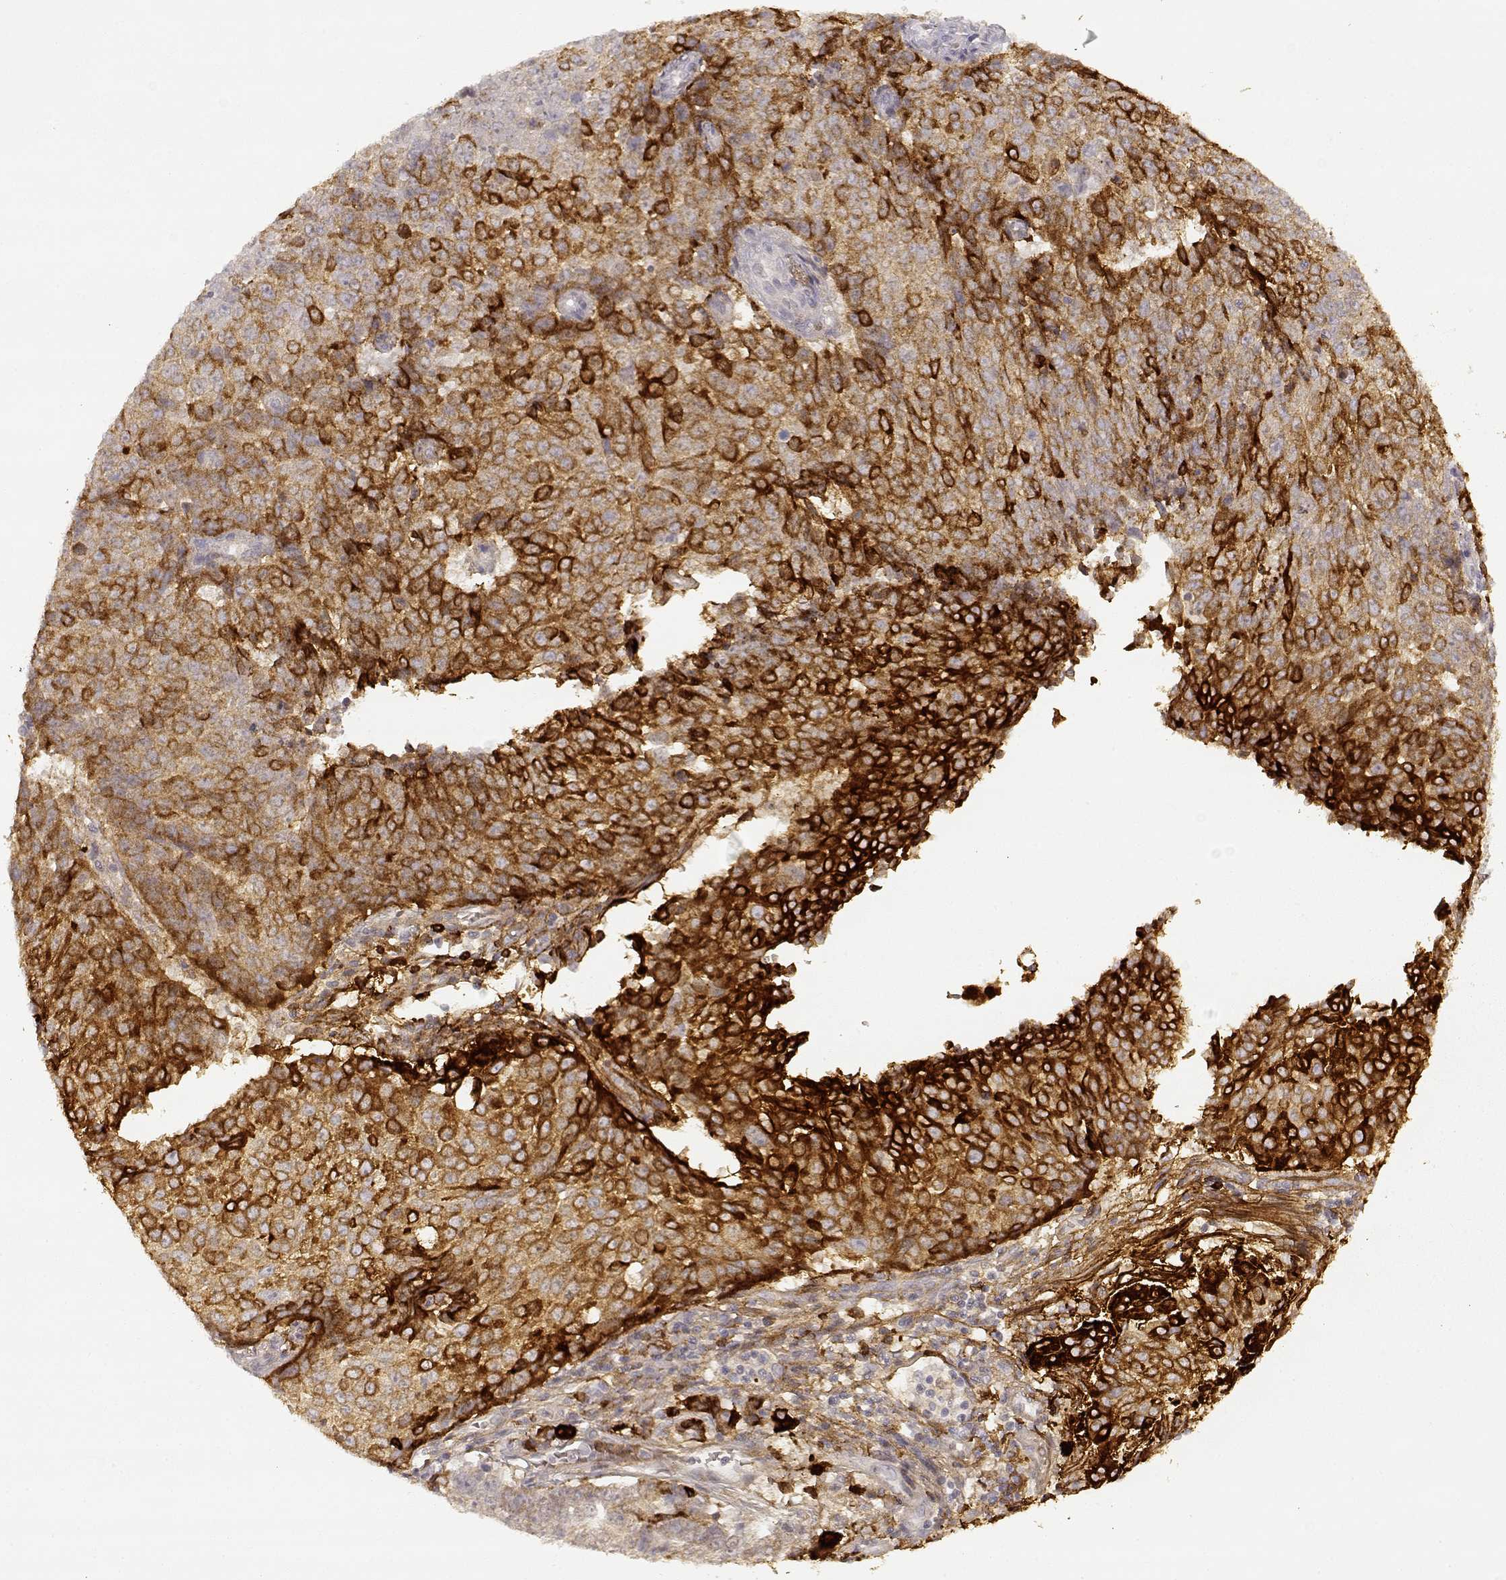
{"staining": {"intensity": "strong", "quantity": ">75%", "location": "cytoplasmic/membranous"}, "tissue": "lung cancer", "cell_type": "Tumor cells", "image_type": "cancer", "snomed": [{"axis": "morphology", "description": "Normal tissue, NOS"}, {"axis": "morphology", "description": "Squamous cell carcinoma, NOS"}, {"axis": "topography", "description": "Bronchus"}, {"axis": "topography", "description": "Lung"}], "caption": "Immunohistochemistry of lung cancer (squamous cell carcinoma) exhibits high levels of strong cytoplasmic/membranous expression in approximately >75% of tumor cells.", "gene": "LAMC2", "patient": {"sex": "male", "age": 64}}